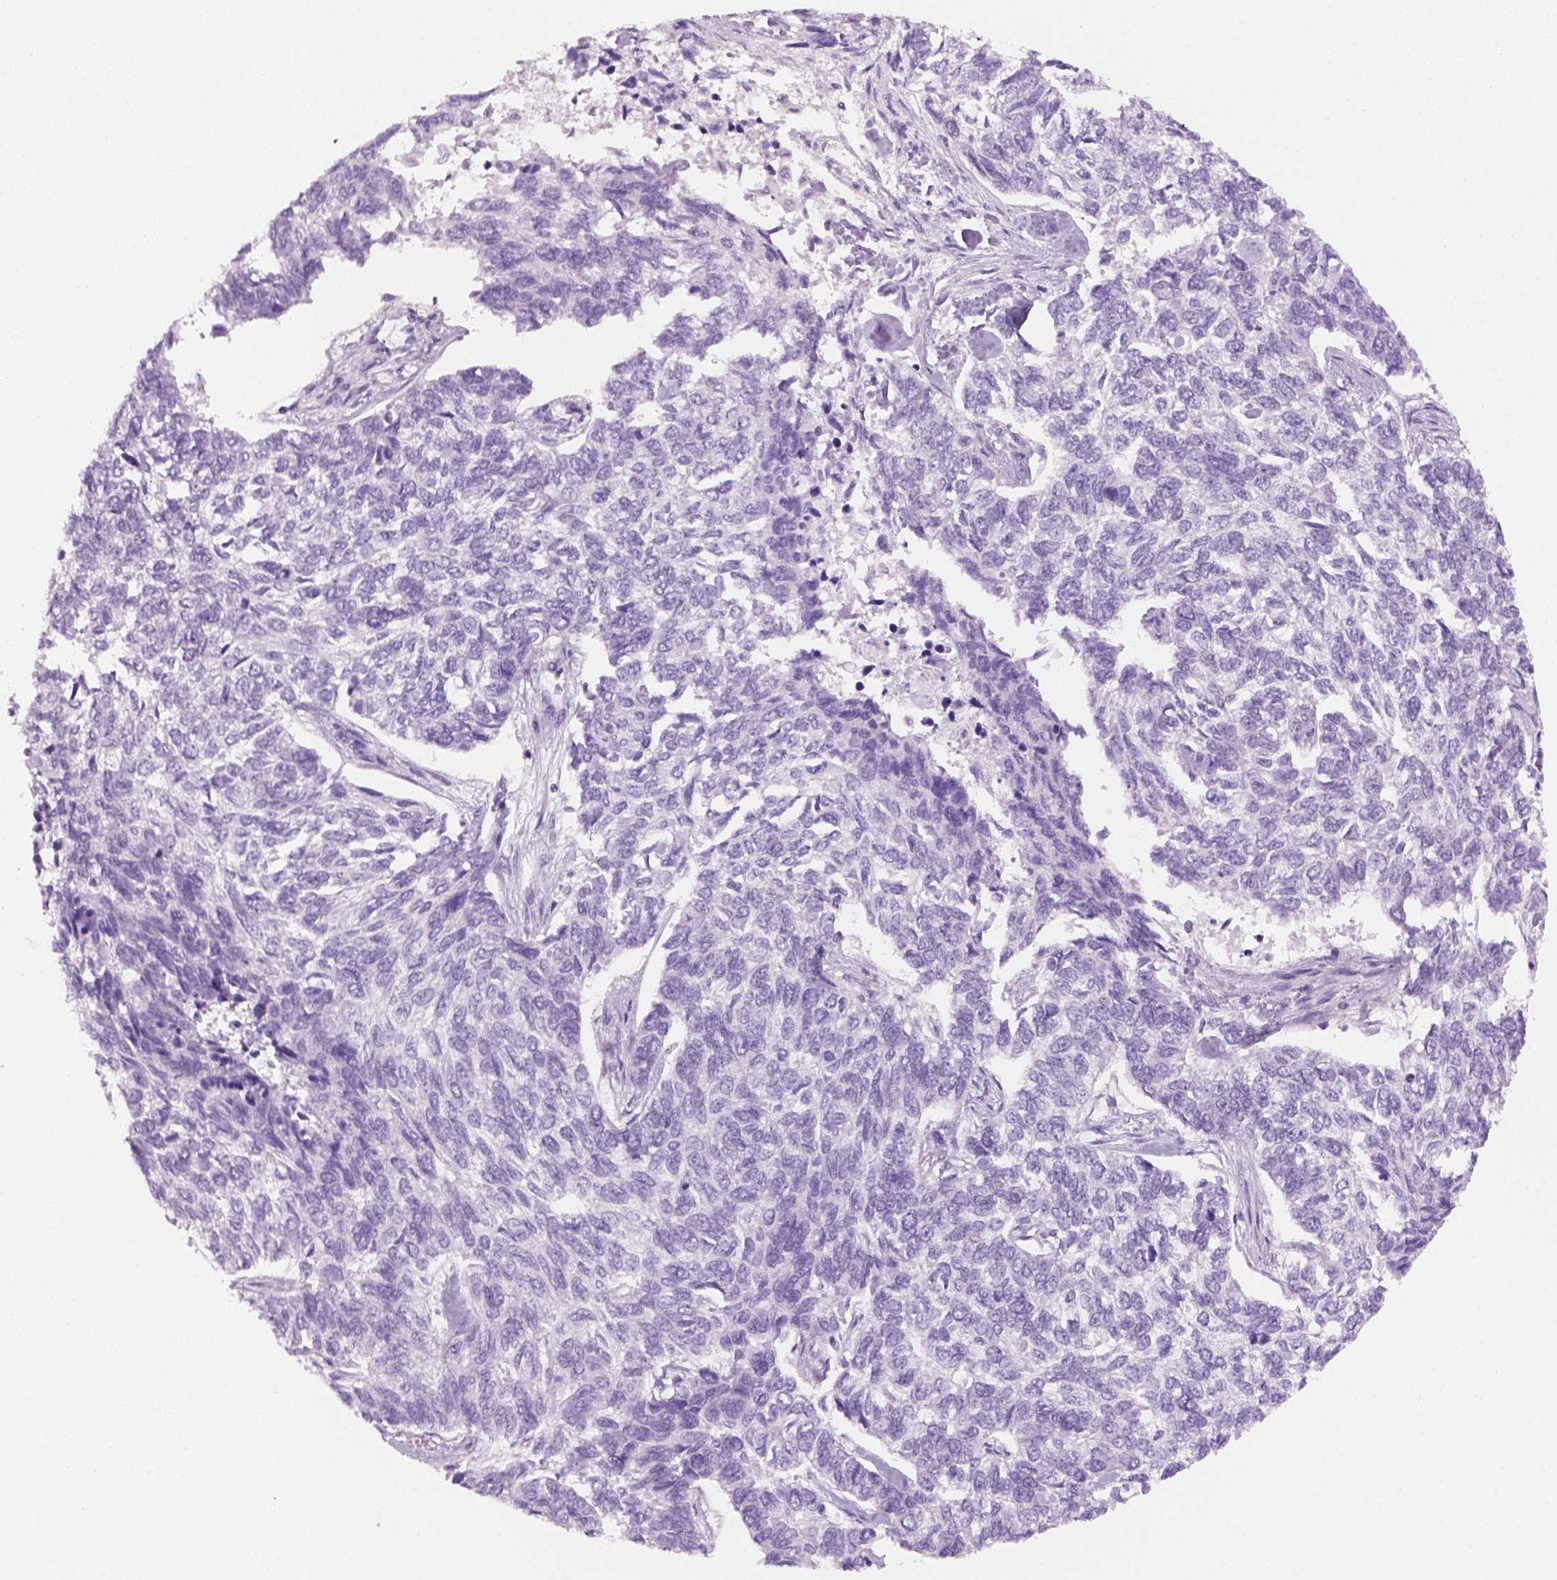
{"staining": {"intensity": "negative", "quantity": "none", "location": "none"}, "tissue": "skin cancer", "cell_type": "Tumor cells", "image_type": "cancer", "snomed": [{"axis": "morphology", "description": "Basal cell carcinoma"}, {"axis": "topography", "description": "Skin"}], "caption": "Tumor cells are negative for protein expression in human skin basal cell carcinoma.", "gene": "KRTAP11-1", "patient": {"sex": "female", "age": 65}}